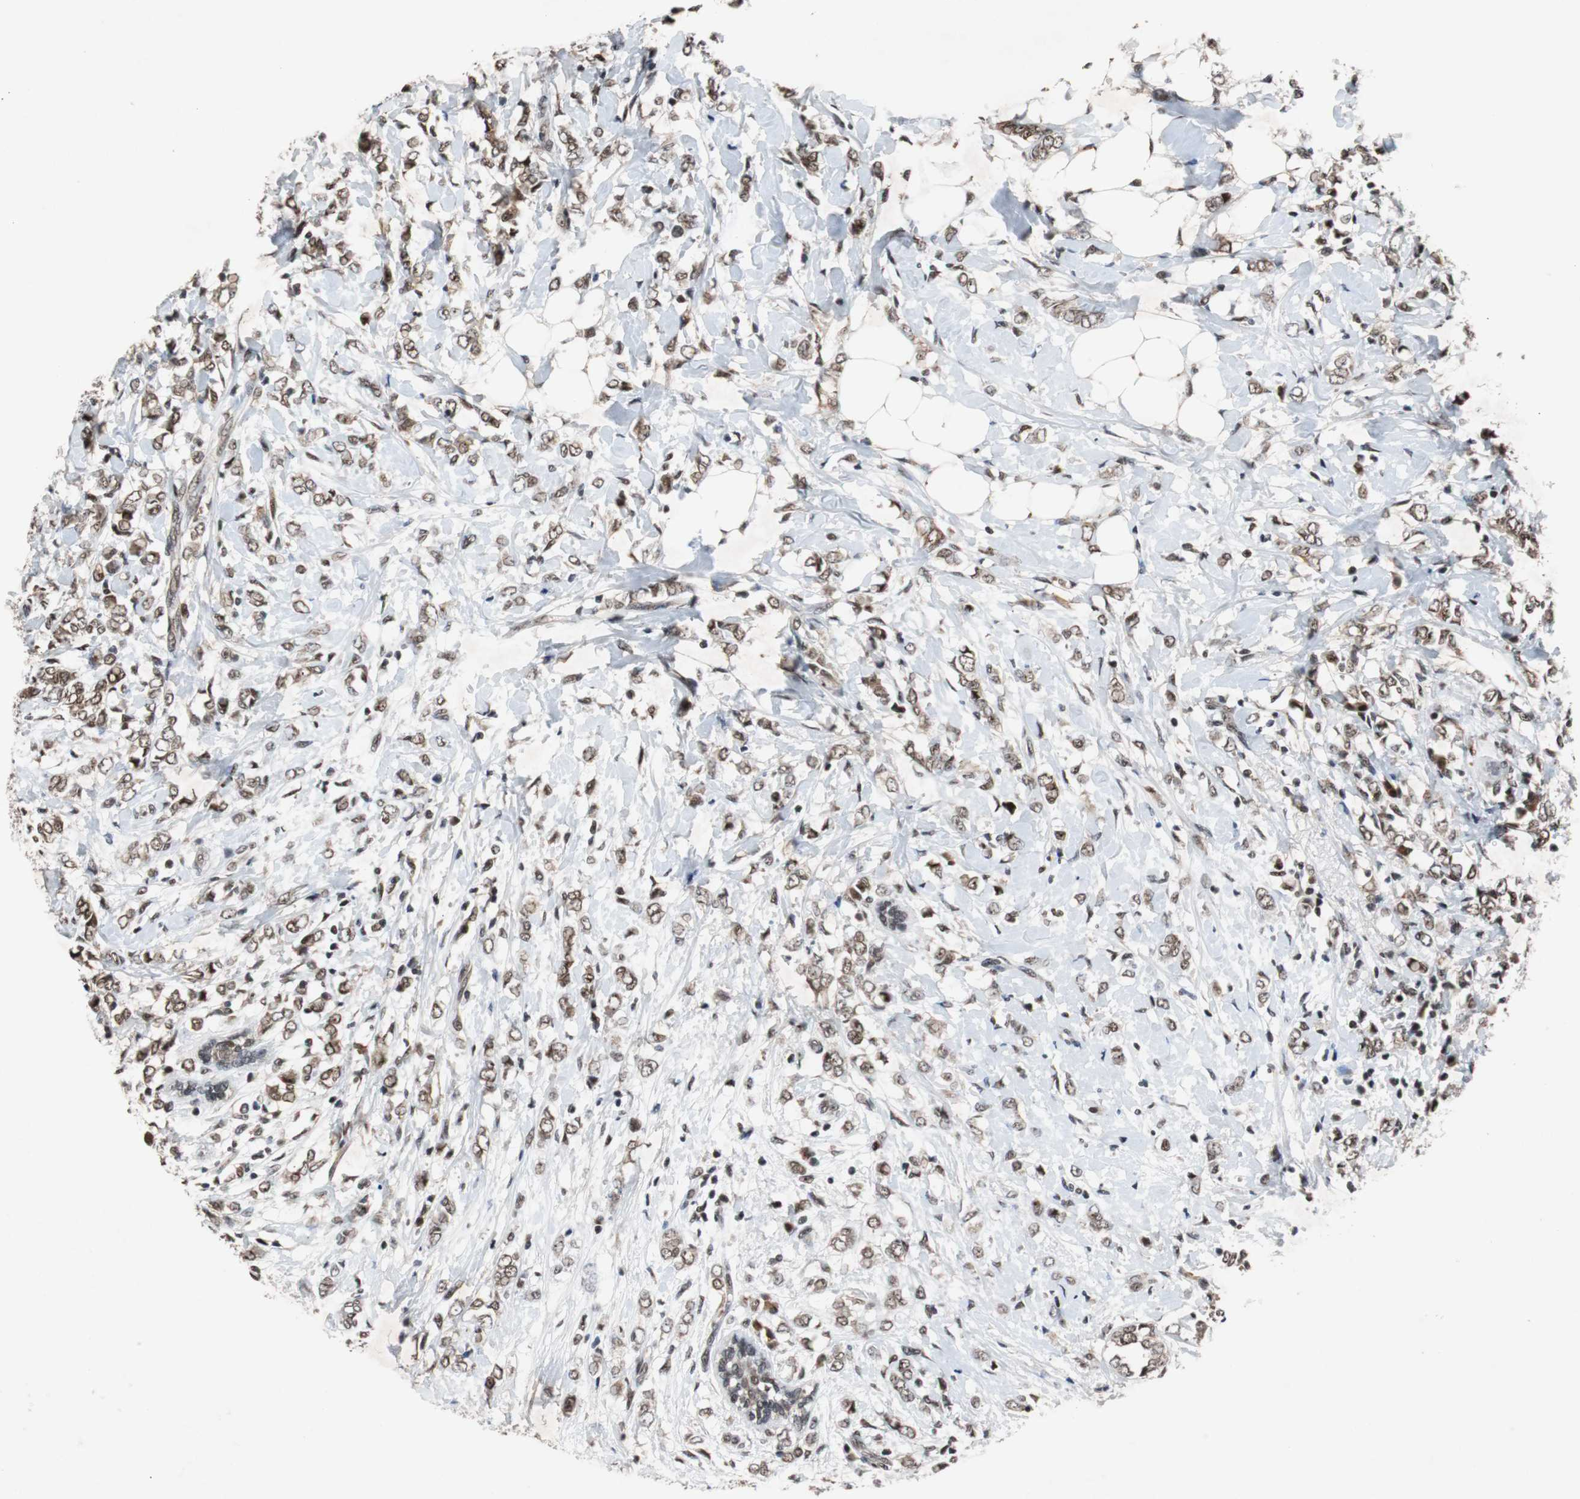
{"staining": {"intensity": "moderate", "quantity": ">75%", "location": "nuclear"}, "tissue": "breast cancer", "cell_type": "Tumor cells", "image_type": "cancer", "snomed": [{"axis": "morphology", "description": "Normal tissue, NOS"}, {"axis": "morphology", "description": "Lobular carcinoma"}, {"axis": "topography", "description": "Breast"}], "caption": "Immunohistochemistry (IHC) image of breast cancer (lobular carcinoma) stained for a protein (brown), which demonstrates medium levels of moderate nuclear staining in approximately >75% of tumor cells.", "gene": "USP28", "patient": {"sex": "female", "age": 47}}